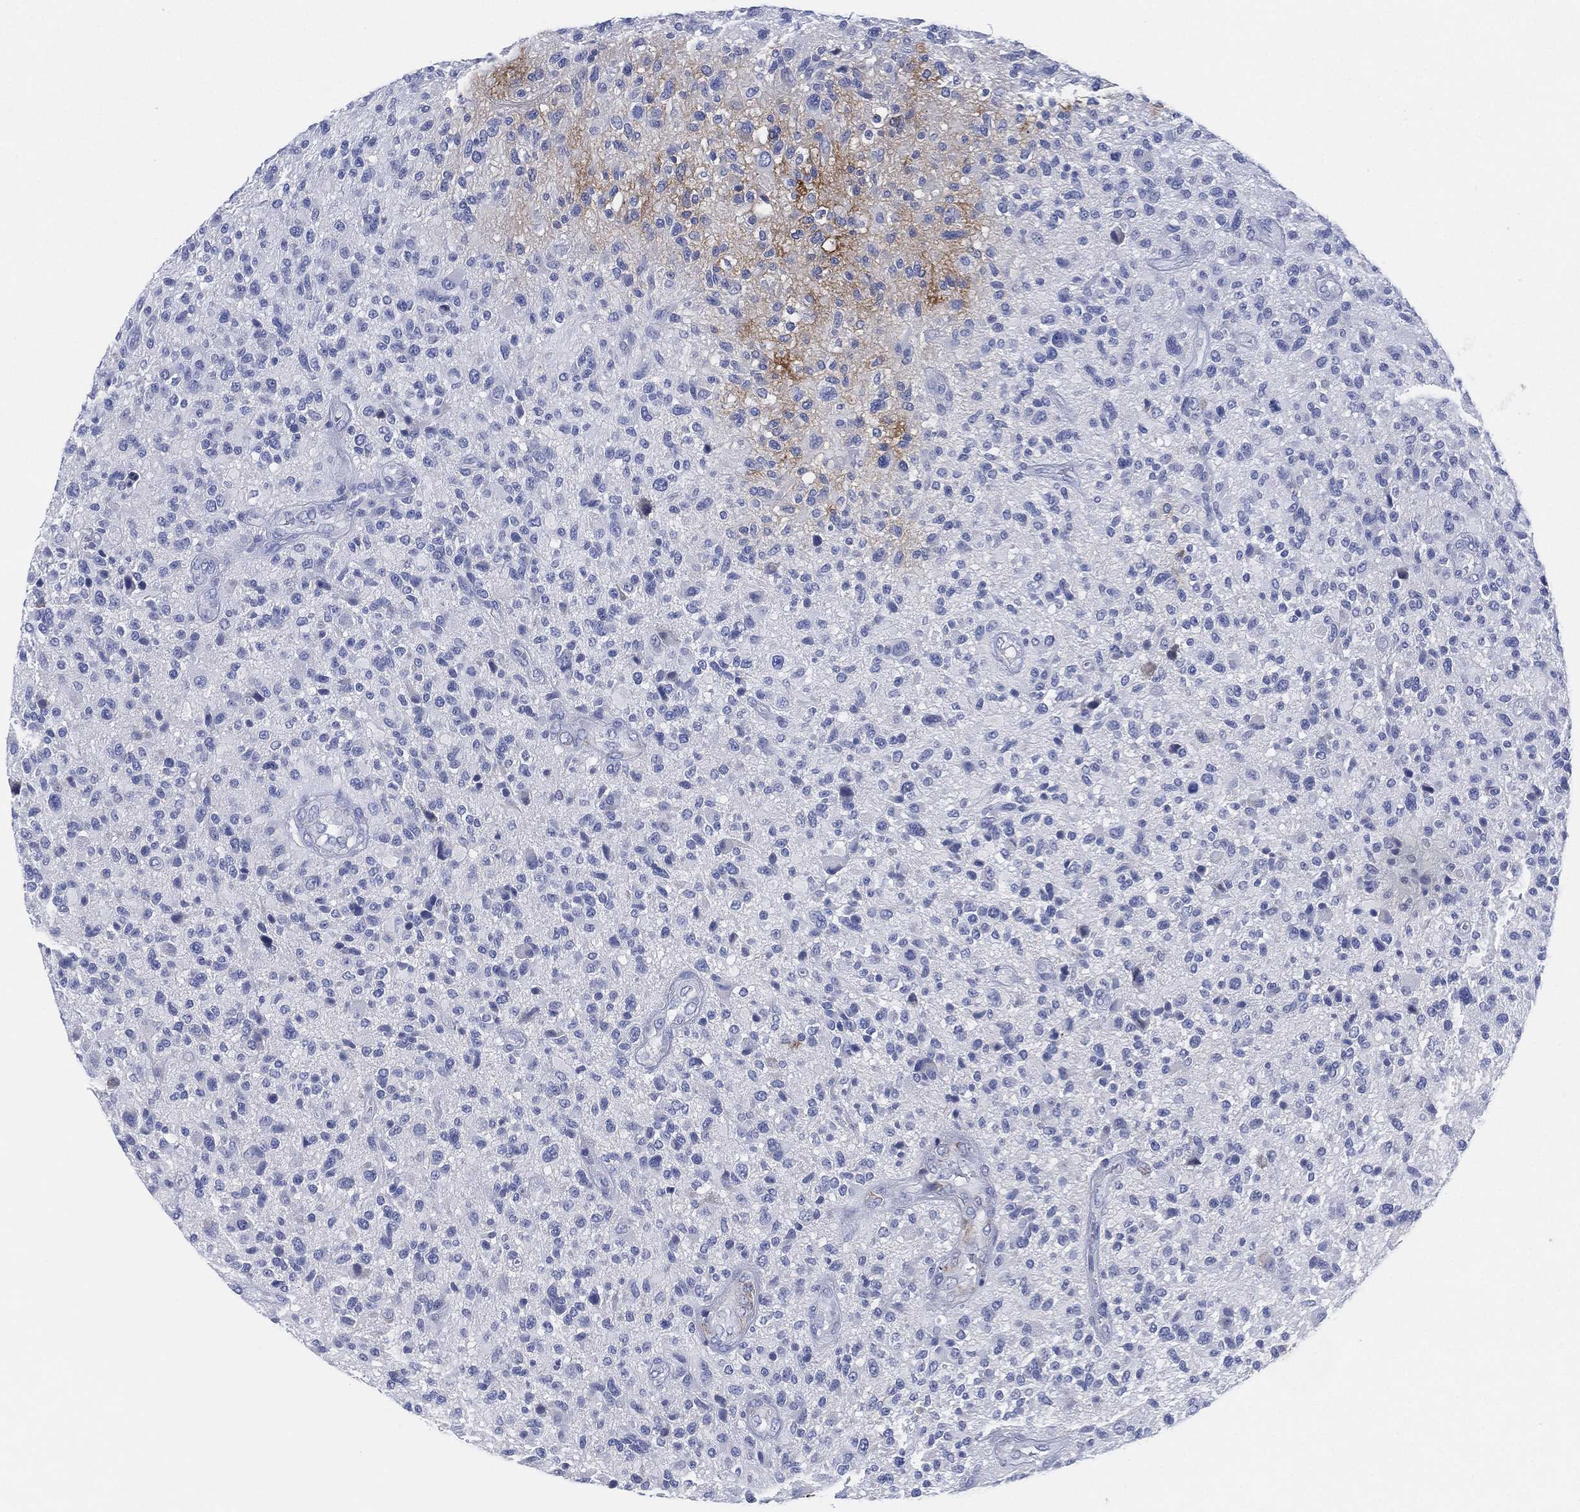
{"staining": {"intensity": "negative", "quantity": "none", "location": "none"}, "tissue": "glioma", "cell_type": "Tumor cells", "image_type": "cancer", "snomed": [{"axis": "morphology", "description": "Glioma, malignant, High grade"}, {"axis": "topography", "description": "Brain"}], "caption": "IHC of human glioma shows no staining in tumor cells.", "gene": "ADAD2", "patient": {"sex": "male", "age": 47}}